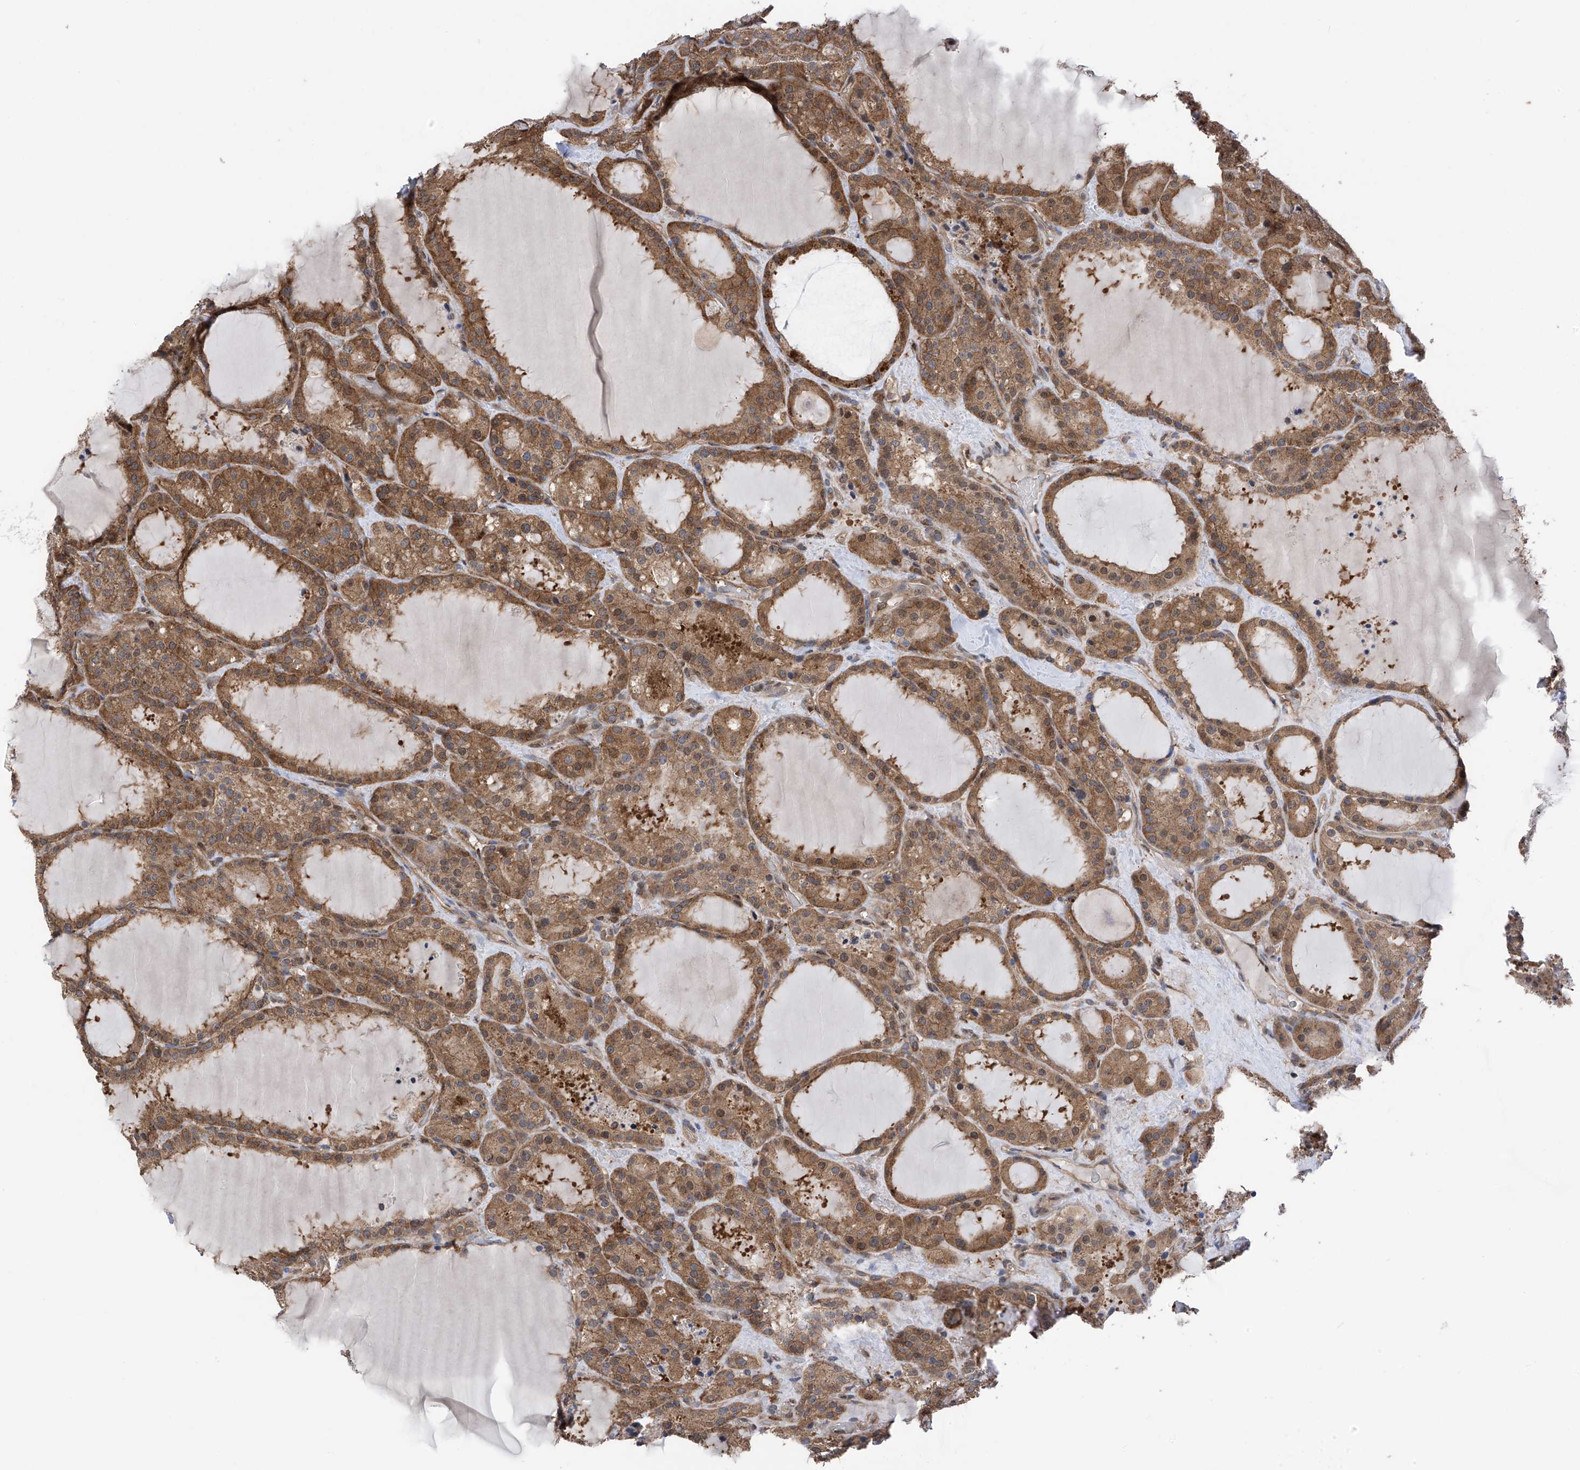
{"staining": {"intensity": "moderate", "quantity": ">75%", "location": "cytoplasmic/membranous,nuclear"}, "tissue": "thyroid cancer", "cell_type": "Tumor cells", "image_type": "cancer", "snomed": [{"axis": "morphology", "description": "Papillary adenocarcinoma, NOS"}, {"axis": "topography", "description": "Thyroid gland"}], "caption": "Immunohistochemical staining of human thyroid cancer displays moderate cytoplasmic/membranous and nuclear protein expression in about >75% of tumor cells.", "gene": "CHPF", "patient": {"sex": "male", "age": 77}}